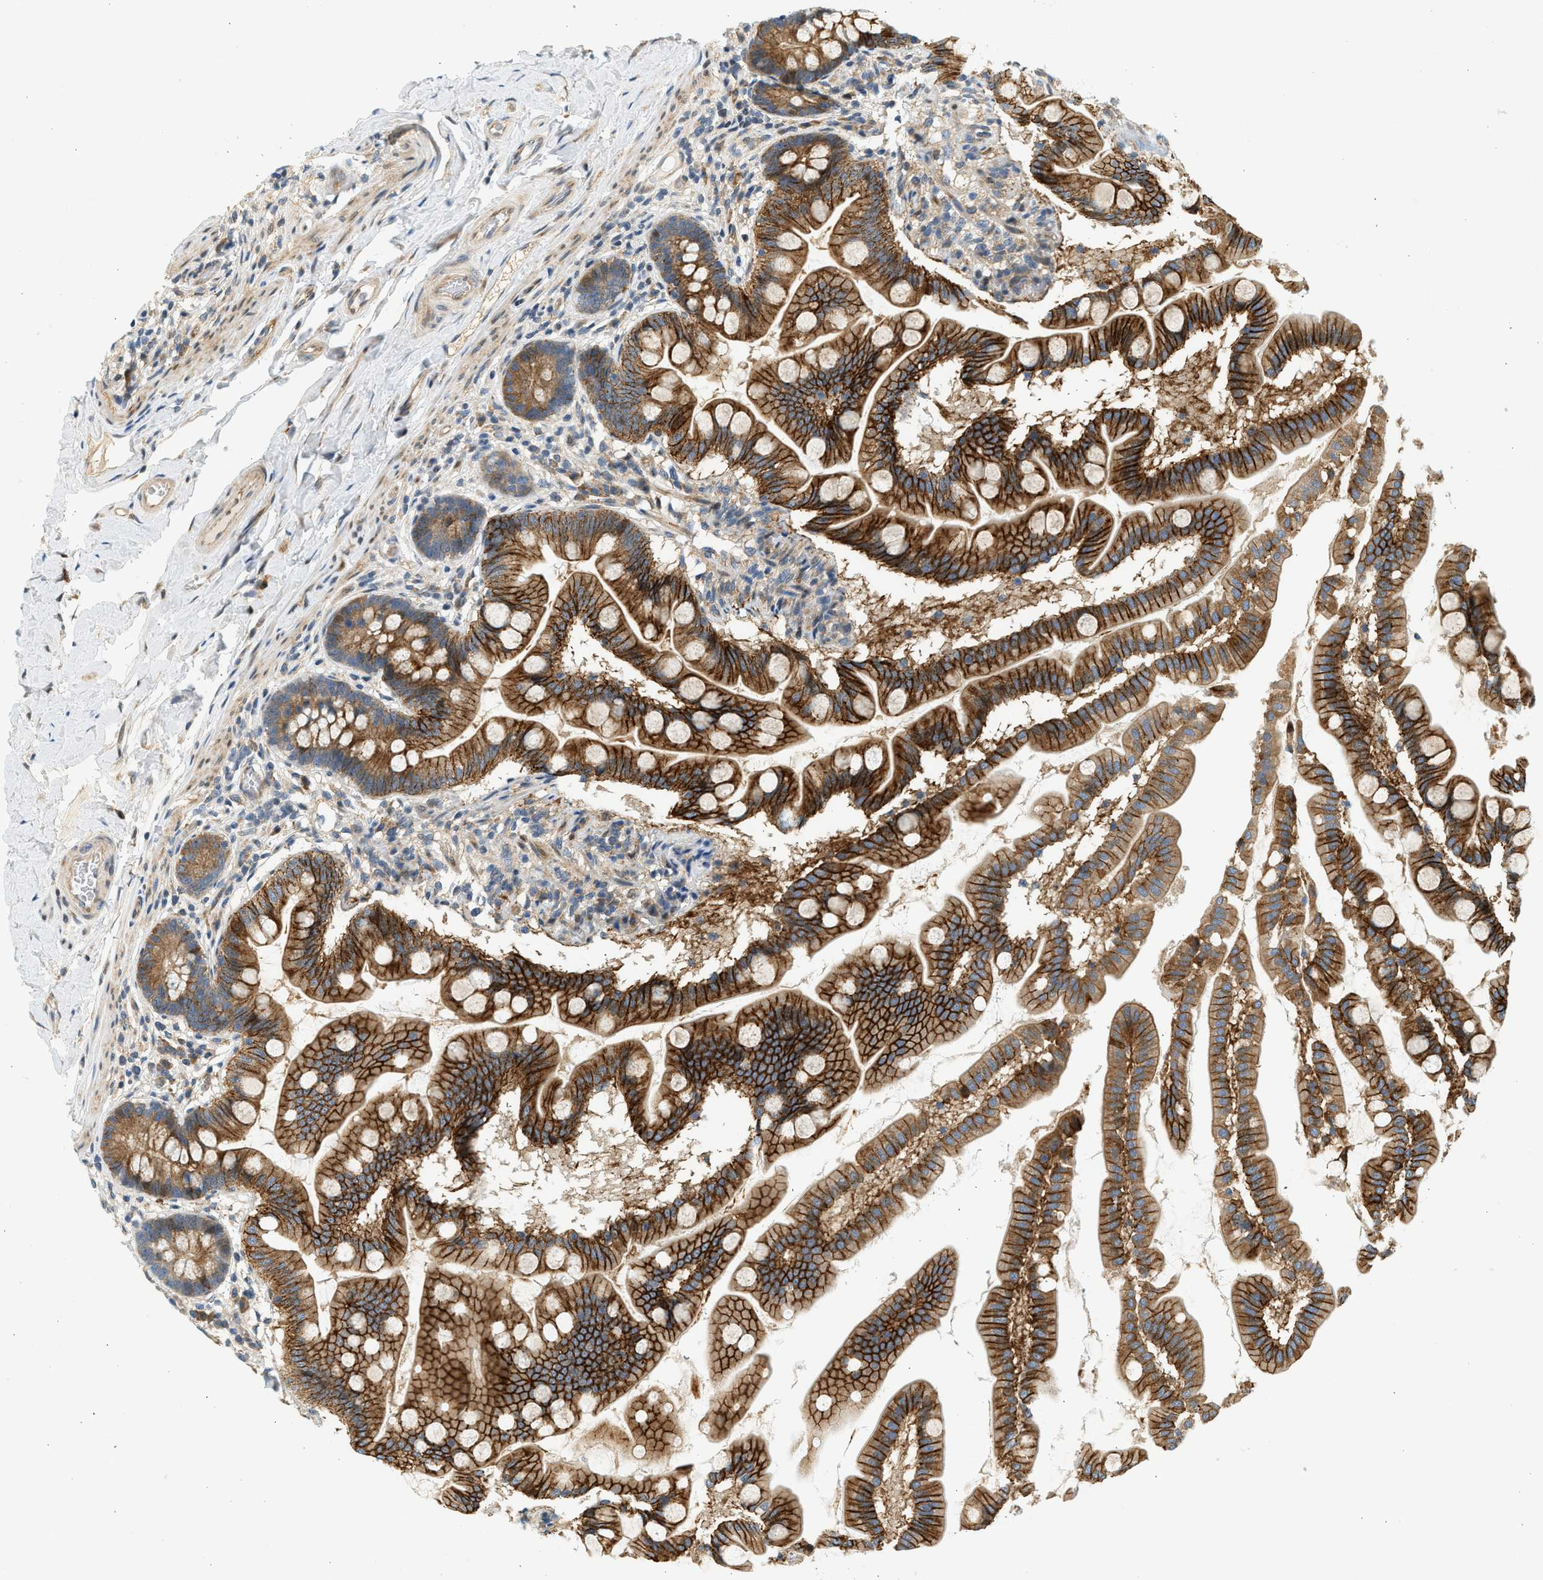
{"staining": {"intensity": "strong", "quantity": ">75%", "location": "cytoplasmic/membranous"}, "tissue": "small intestine", "cell_type": "Glandular cells", "image_type": "normal", "snomed": [{"axis": "morphology", "description": "Normal tissue, NOS"}, {"axis": "topography", "description": "Small intestine"}], "caption": "This histopathology image reveals IHC staining of unremarkable human small intestine, with high strong cytoplasmic/membranous staining in about >75% of glandular cells.", "gene": "NRSN2", "patient": {"sex": "female", "age": 56}}